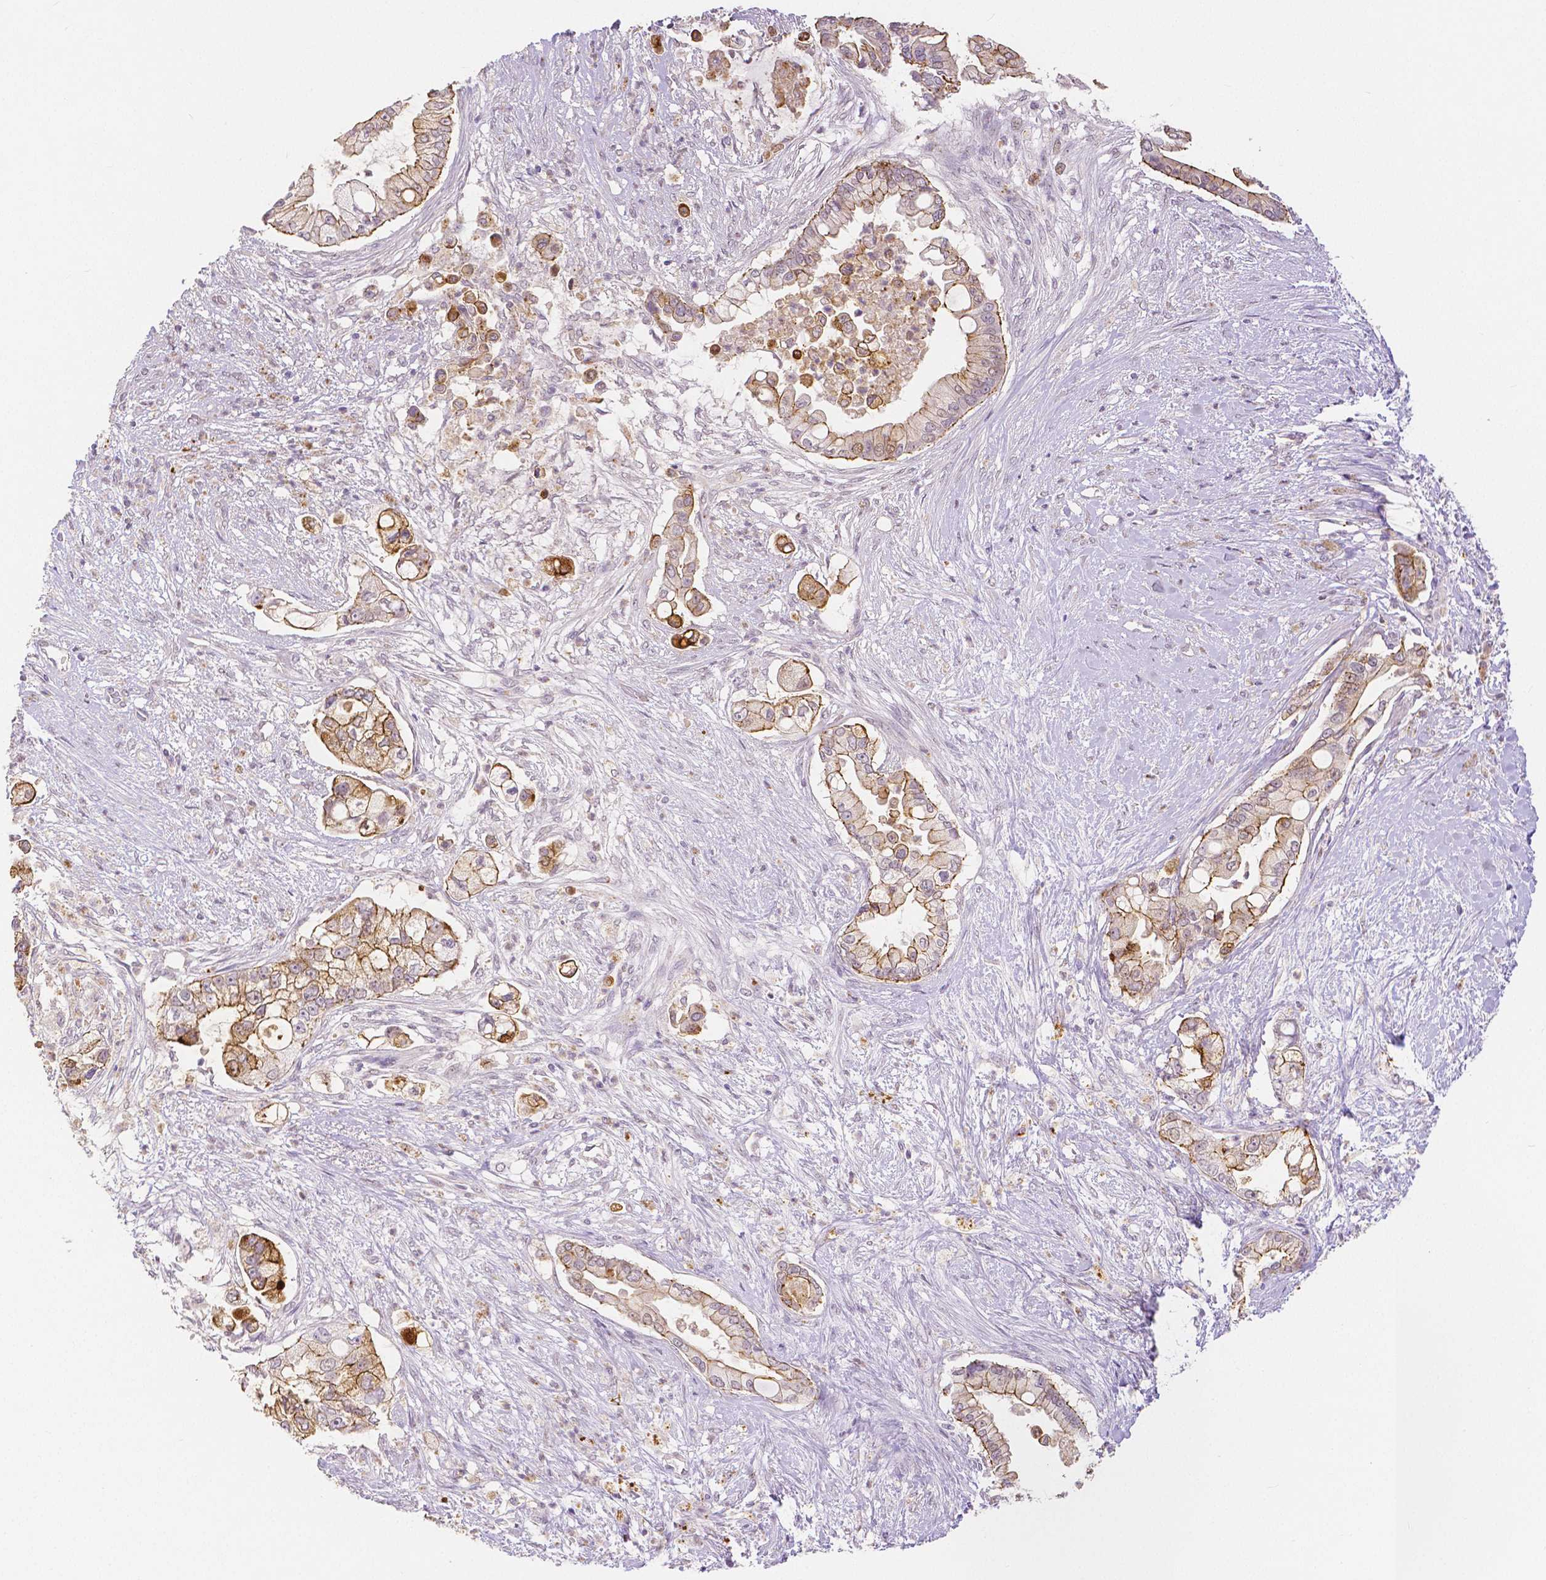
{"staining": {"intensity": "moderate", "quantity": ">75%", "location": "cytoplasmic/membranous"}, "tissue": "pancreatic cancer", "cell_type": "Tumor cells", "image_type": "cancer", "snomed": [{"axis": "morphology", "description": "Adenocarcinoma, NOS"}, {"axis": "topography", "description": "Pancreas"}], "caption": "An image showing moderate cytoplasmic/membranous positivity in about >75% of tumor cells in adenocarcinoma (pancreatic), as visualized by brown immunohistochemical staining.", "gene": "OCLN", "patient": {"sex": "female", "age": 69}}